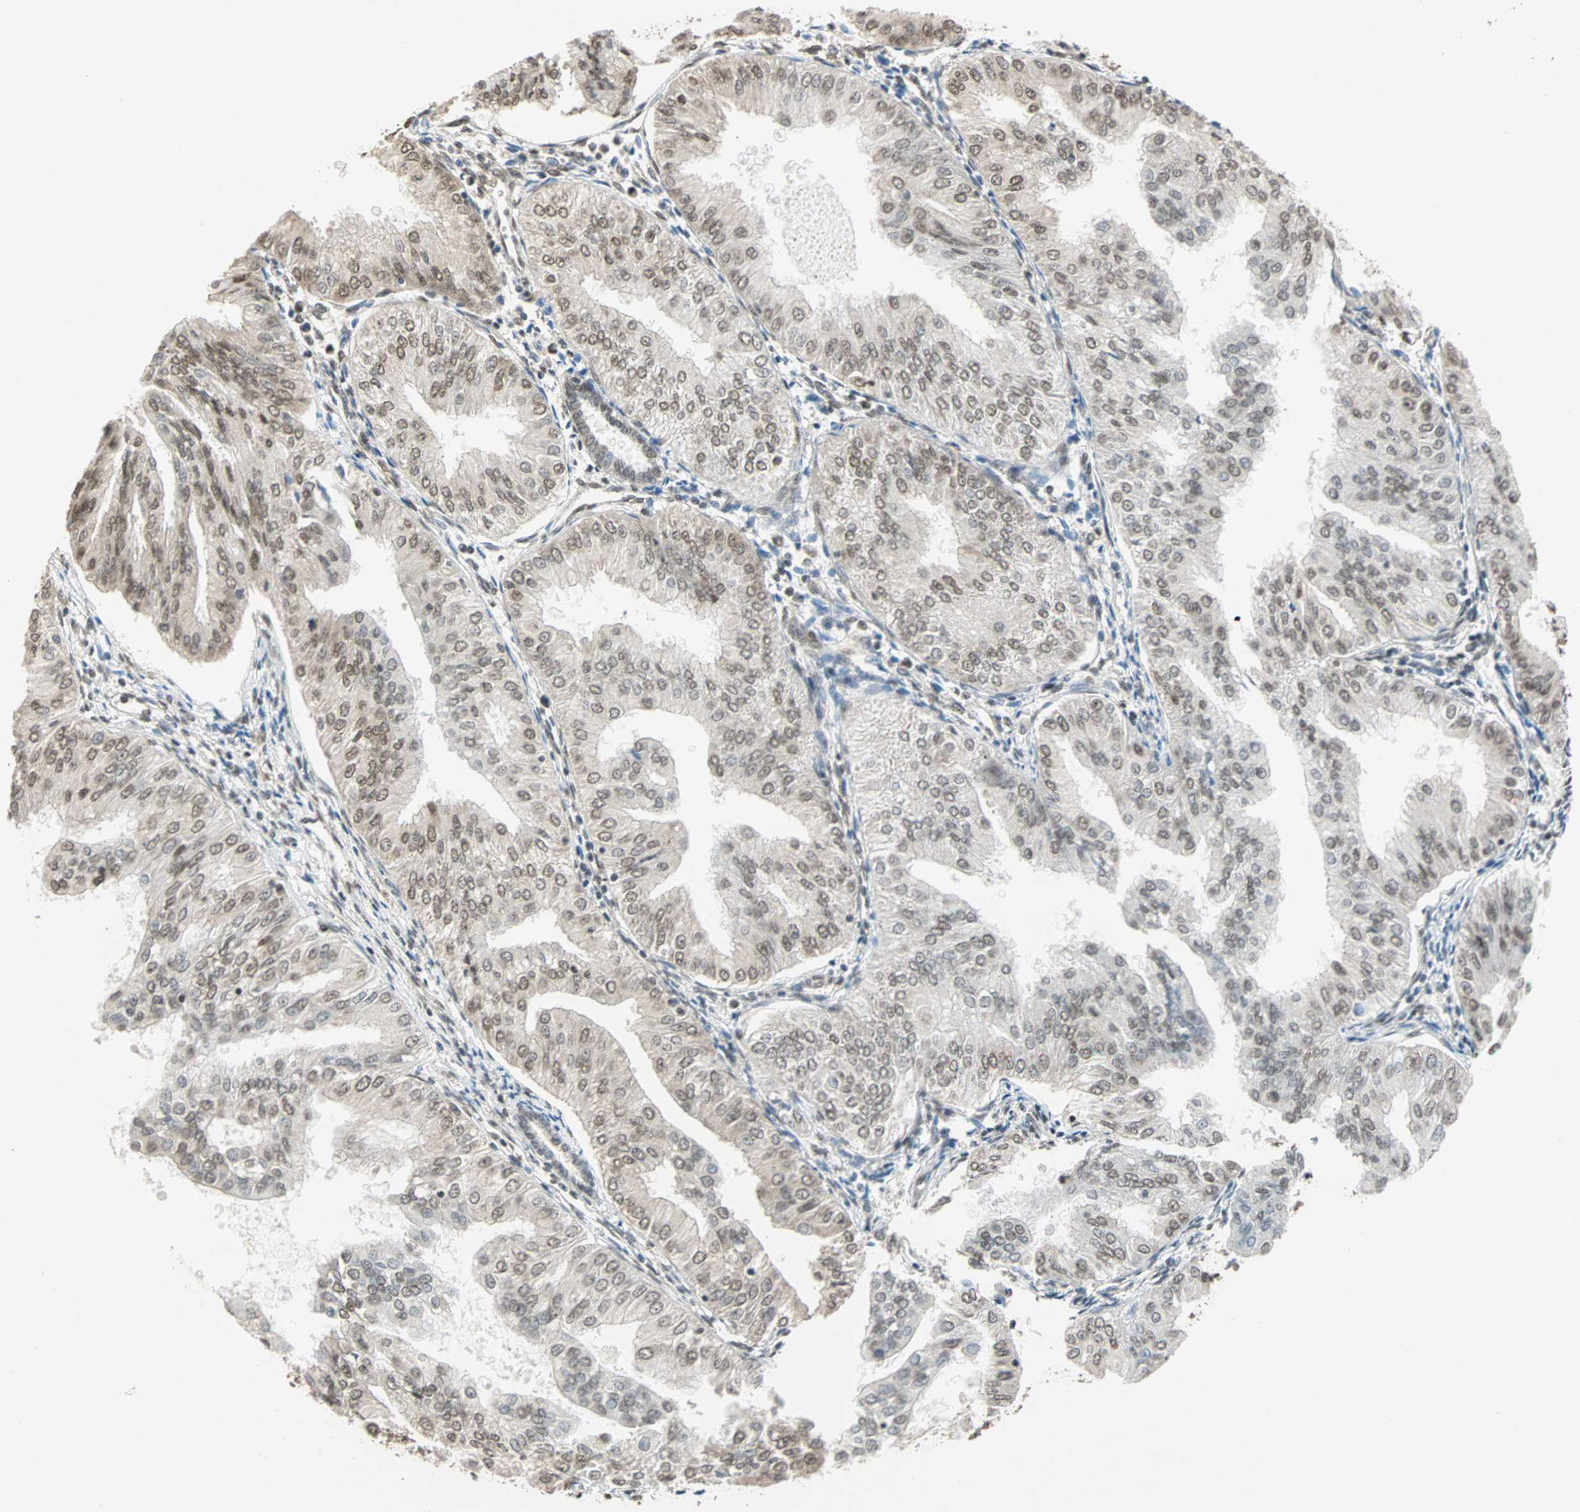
{"staining": {"intensity": "moderate", "quantity": ">75%", "location": "nuclear"}, "tissue": "endometrial cancer", "cell_type": "Tumor cells", "image_type": "cancer", "snomed": [{"axis": "morphology", "description": "Adenocarcinoma, NOS"}, {"axis": "topography", "description": "Endometrium"}], "caption": "Immunohistochemistry (IHC) of endometrial cancer exhibits medium levels of moderate nuclear staining in about >75% of tumor cells. (brown staining indicates protein expression, while blue staining denotes nuclei).", "gene": "DAZAP1", "patient": {"sex": "female", "age": 53}}